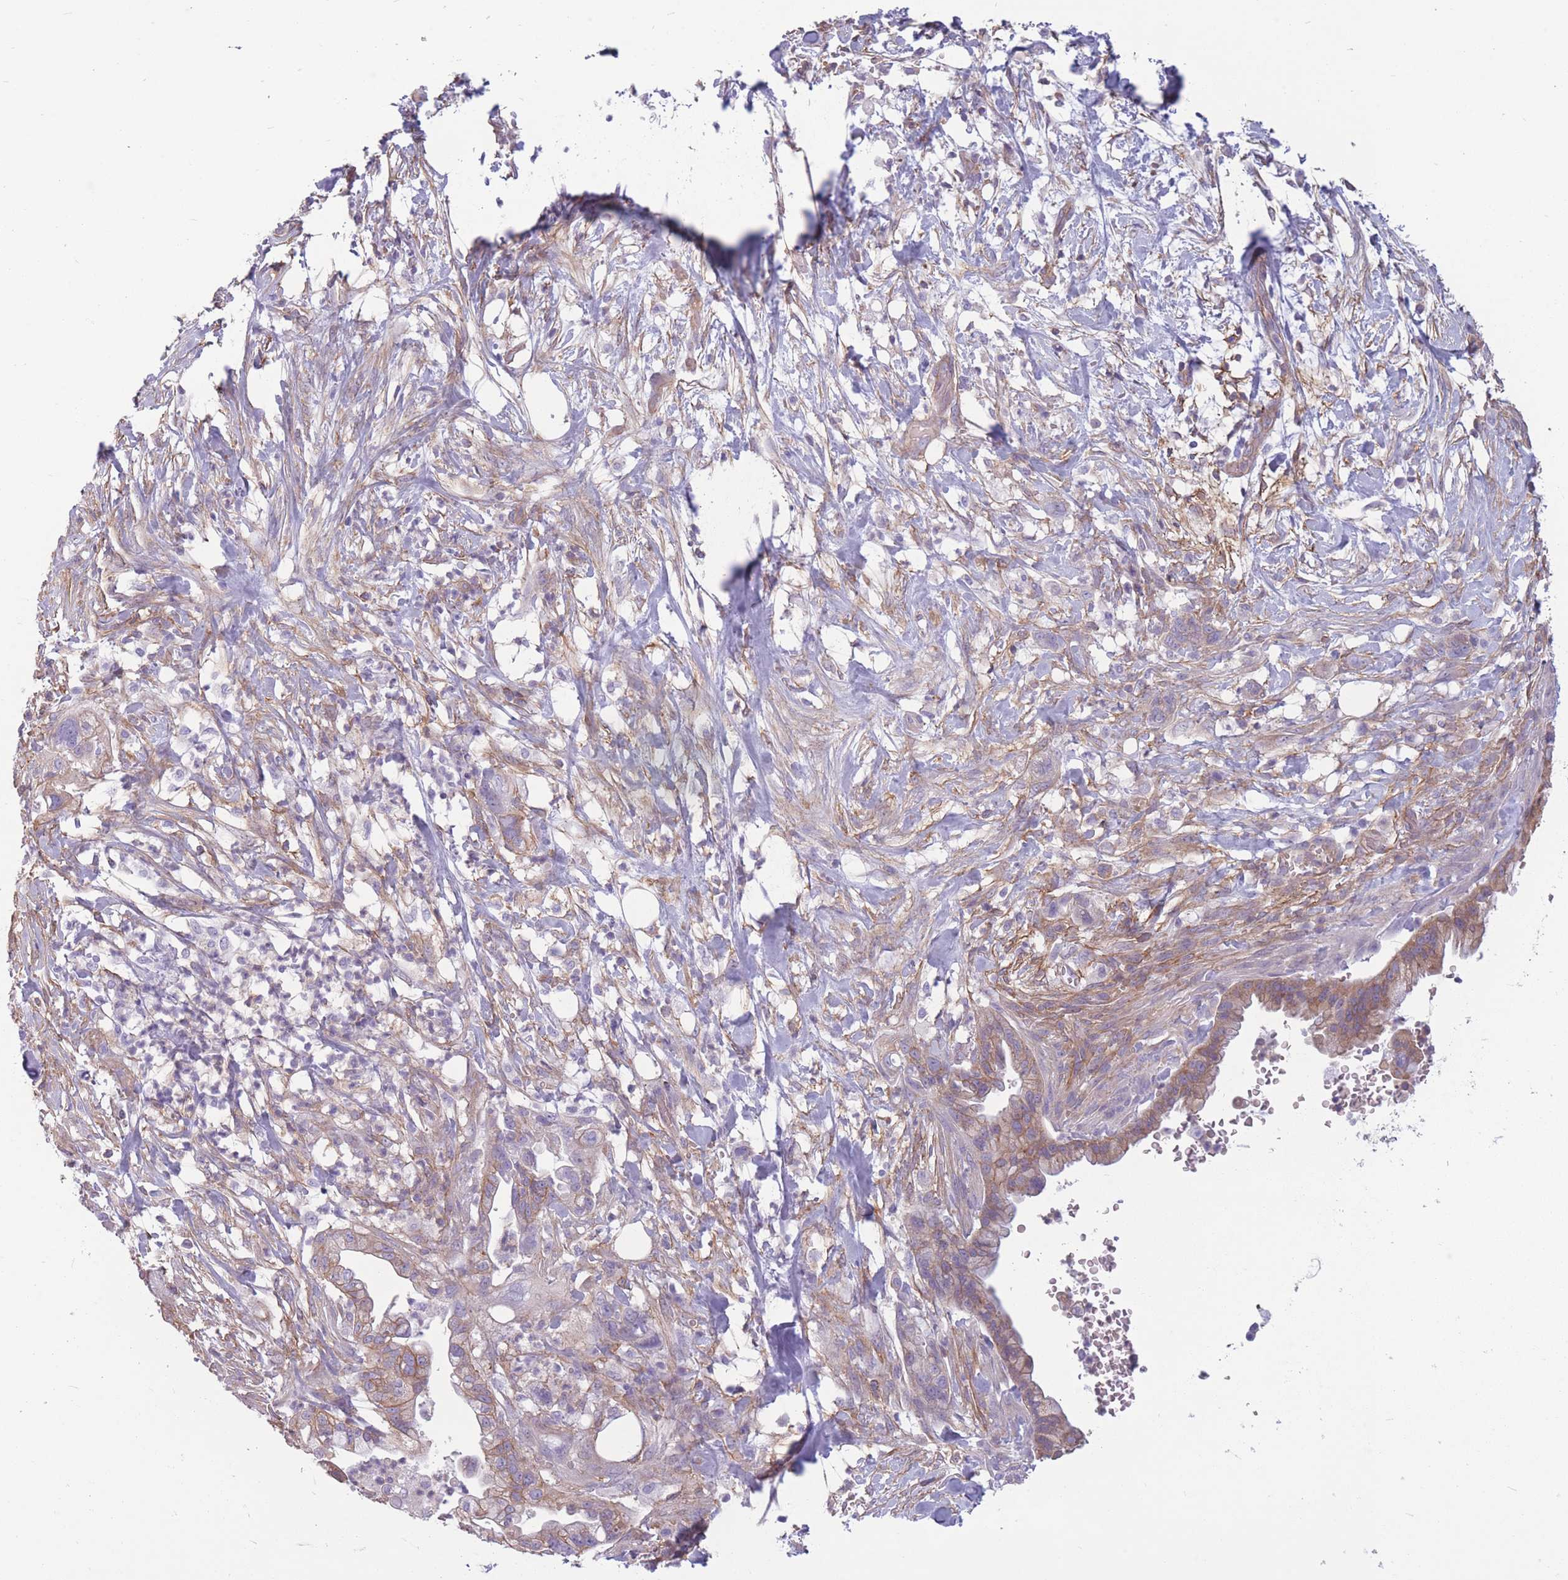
{"staining": {"intensity": "moderate", "quantity": "25%-75%", "location": "cytoplasmic/membranous"}, "tissue": "pancreatic cancer", "cell_type": "Tumor cells", "image_type": "cancer", "snomed": [{"axis": "morphology", "description": "Adenocarcinoma, NOS"}, {"axis": "topography", "description": "Pancreas"}], "caption": "A brown stain labels moderate cytoplasmic/membranous expression of a protein in pancreatic cancer (adenocarcinoma) tumor cells. (IHC, brightfield microscopy, high magnification).", "gene": "ADD1", "patient": {"sex": "male", "age": 44}}